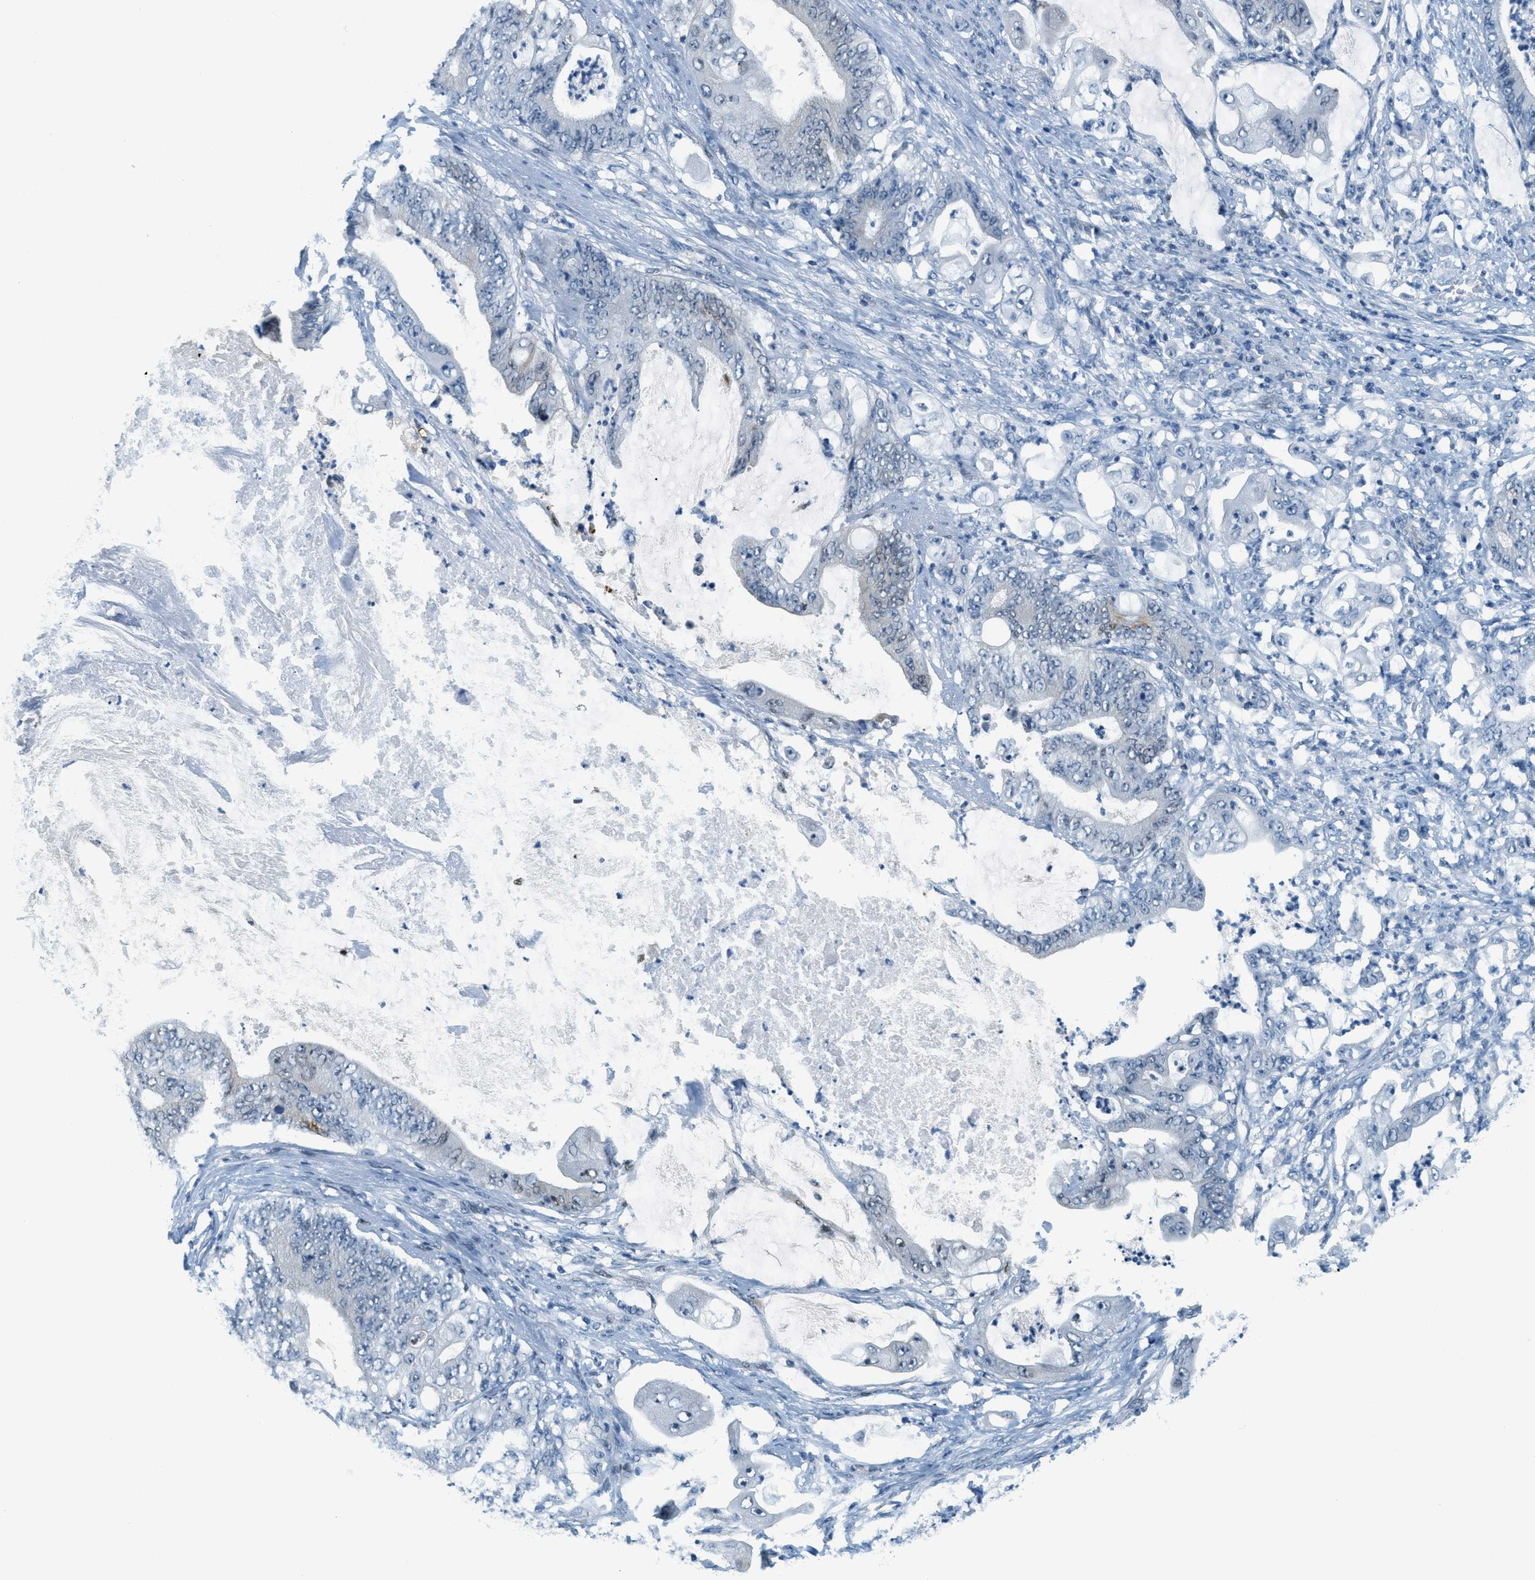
{"staining": {"intensity": "negative", "quantity": "none", "location": "none"}, "tissue": "stomach cancer", "cell_type": "Tumor cells", "image_type": "cancer", "snomed": [{"axis": "morphology", "description": "Adenocarcinoma, NOS"}, {"axis": "topography", "description": "Stomach"}], "caption": "Protein analysis of stomach cancer (adenocarcinoma) reveals no significant positivity in tumor cells.", "gene": "CYP4X1", "patient": {"sex": "female", "age": 73}}